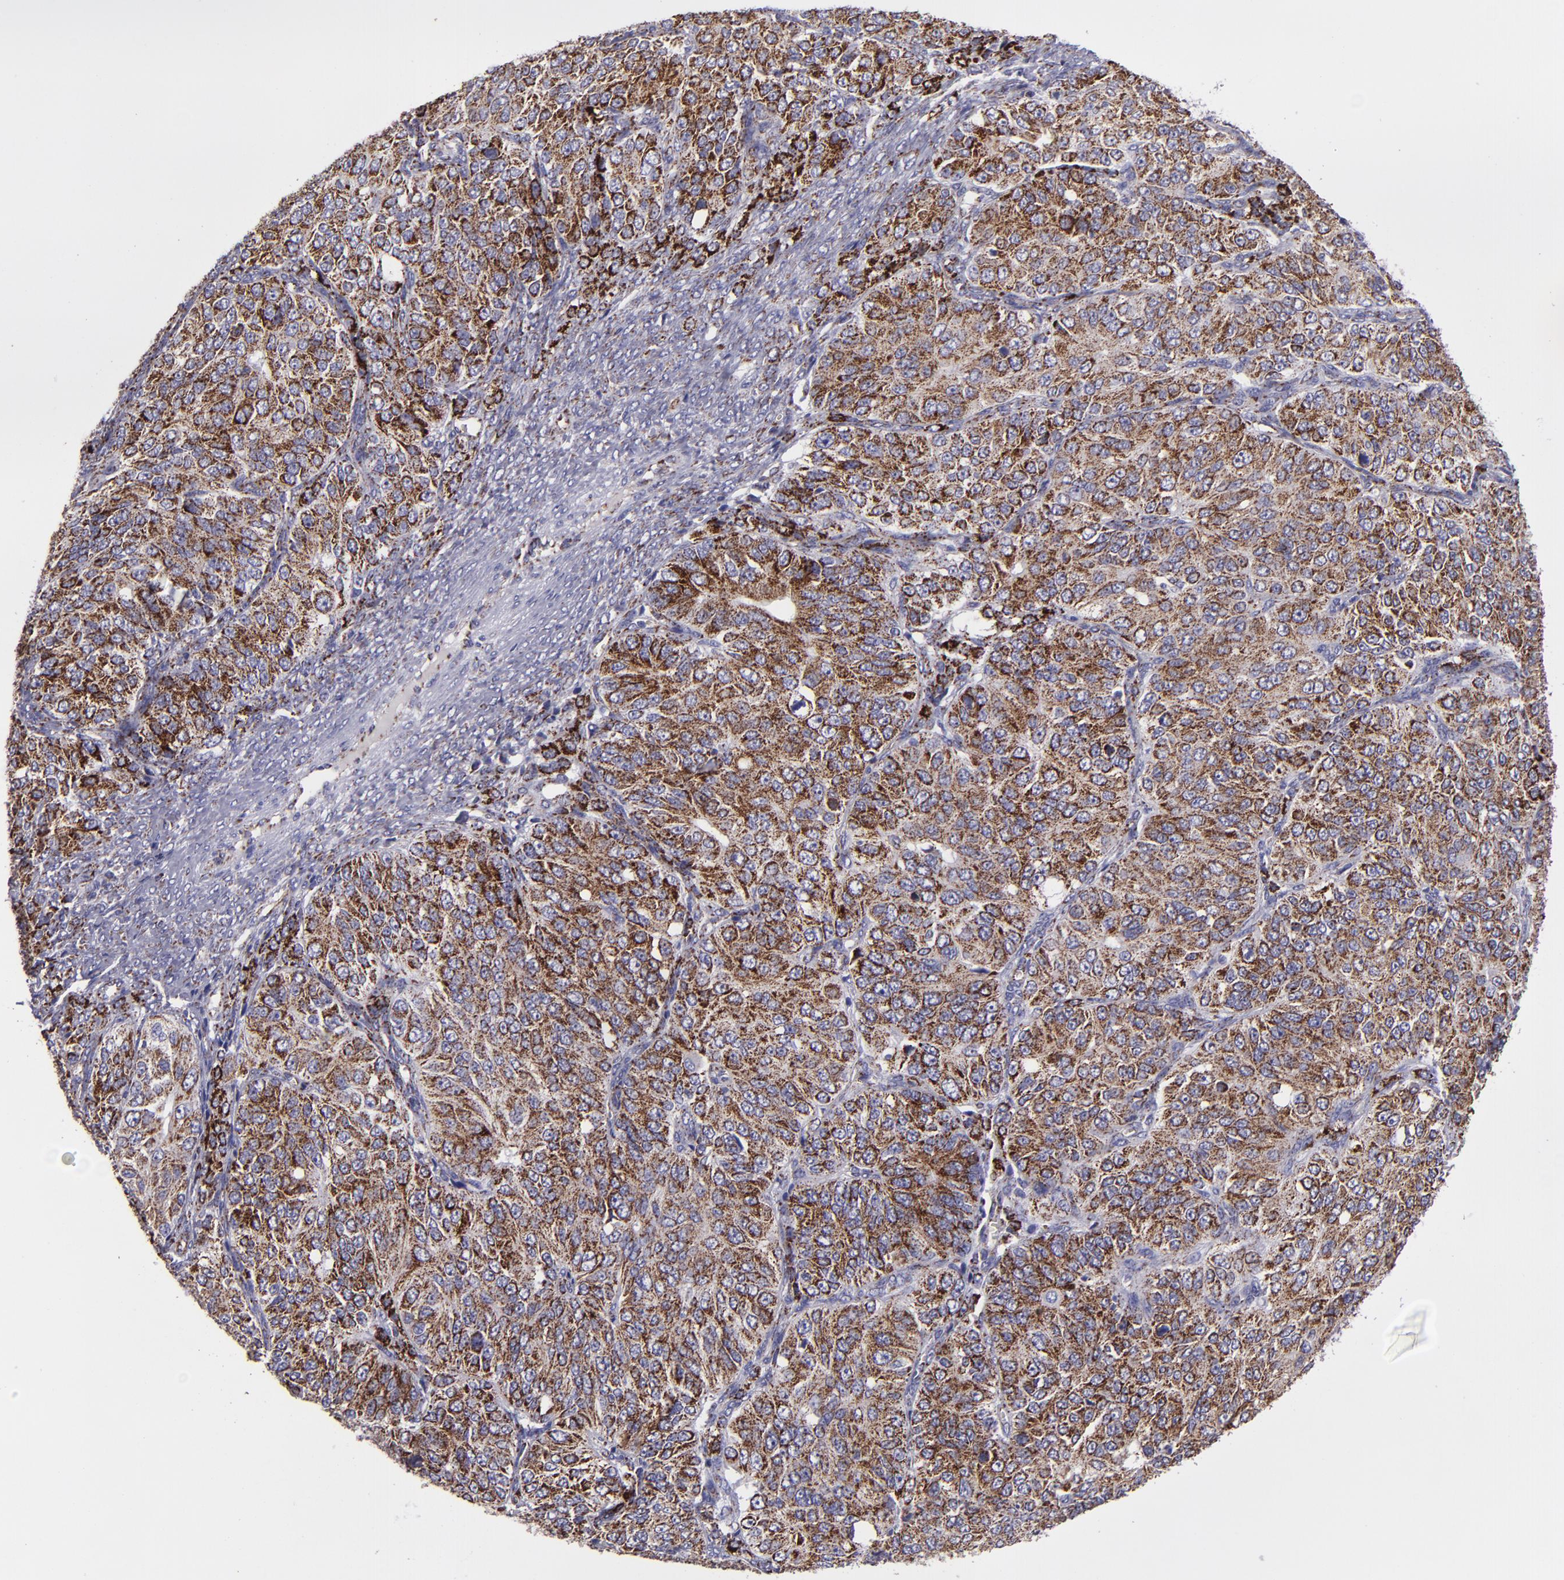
{"staining": {"intensity": "moderate", "quantity": ">75%", "location": "cytoplasmic/membranous"}, "tissue": "ovarian cancer", "cell_type": "Tumor cells", "image_type": "cancer", "snomed": [{"axis": "morphology", "description": "Carcinoma, endometroid"}, {"axis": "topography", "description": "Ovary"}], "caption": "Immunohistochemical staining of human endometroid carcinoma (ovarian) exhibits medium levels of moderate cytoplasmic/membranous protein staining in about >75% of tumor cells.", "gene": "HSPD1", "patient": {"sex": "female", "age": 51}}